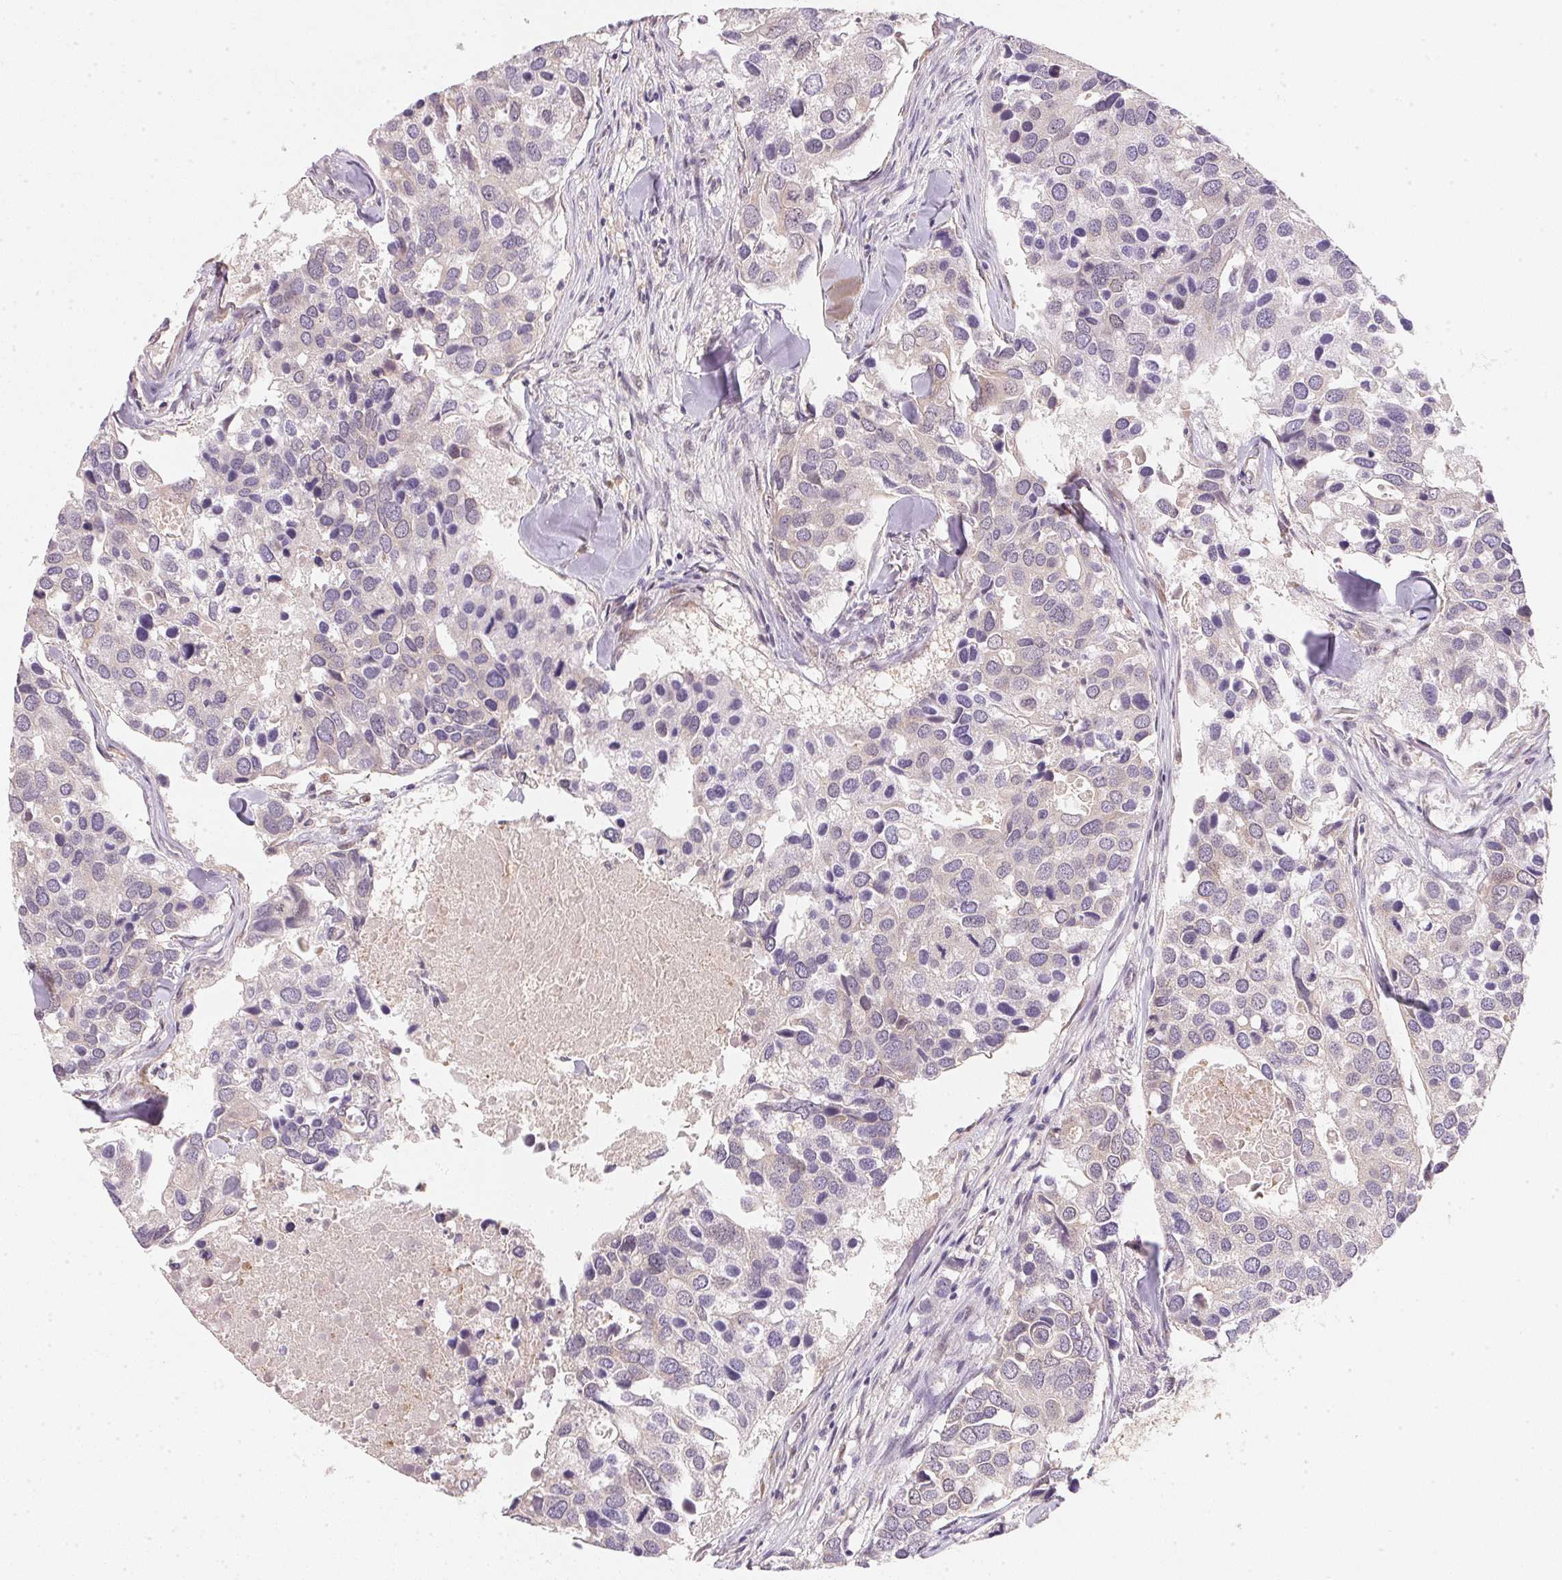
{"staining": {"intensity": "negative", "quantity": "none", "location": "none"}, "tissue": "breast cancer", "cell_type": "Tumor cells", "image_type": "cancer", "snomed": [{"axis": "morphology", "description": "Duct carcinoma"}, {"axis": "topography", "description": "Breast"}], "caption": "High power microscopy photomicrograph of an IHC photomicrograph of breast cancer, revealing no significant positivity in tumor cells.", "gene": "EI24", "patient": {"sex": "female", "age": 83}}